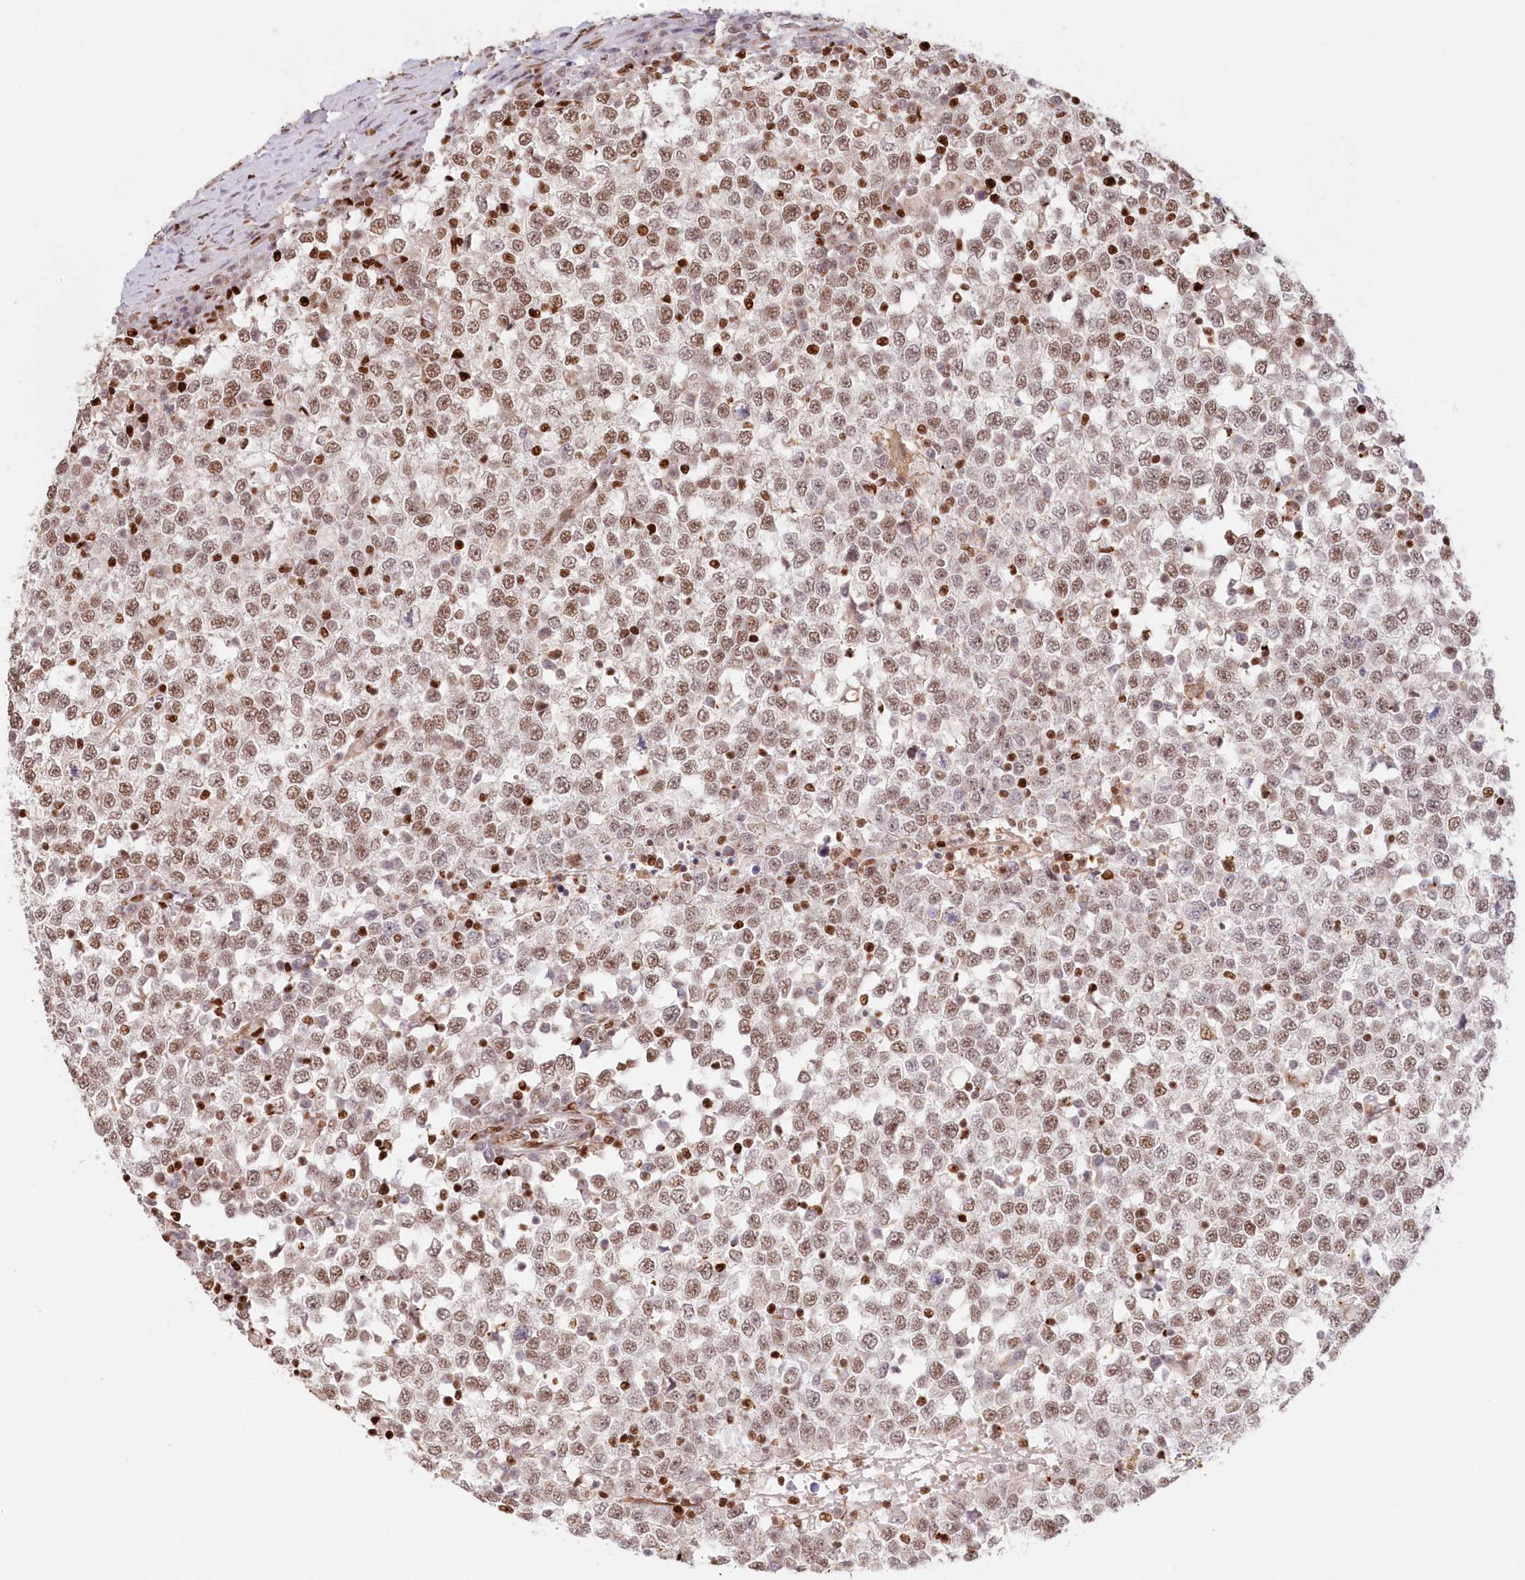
{"staining": {"intensity": "moderate", "quantity": ">75%", "location": "nuclear"}, "tissue": "testis cancer", "cell_type": "Tumor cells", "image_type": "cancer", "snomed": [{"axis": "morphology", "description": "Seminoma, NOS"}, {"axis": "topography", "description": "Testis"}], "caption": "Tumor cells demonstrate medium levels of moderate nuclear positivity in approximately >75% of cells in human seminoma (testis).", "gene": "POLR2B", "patient": {"sex": "male", "age": 65}}